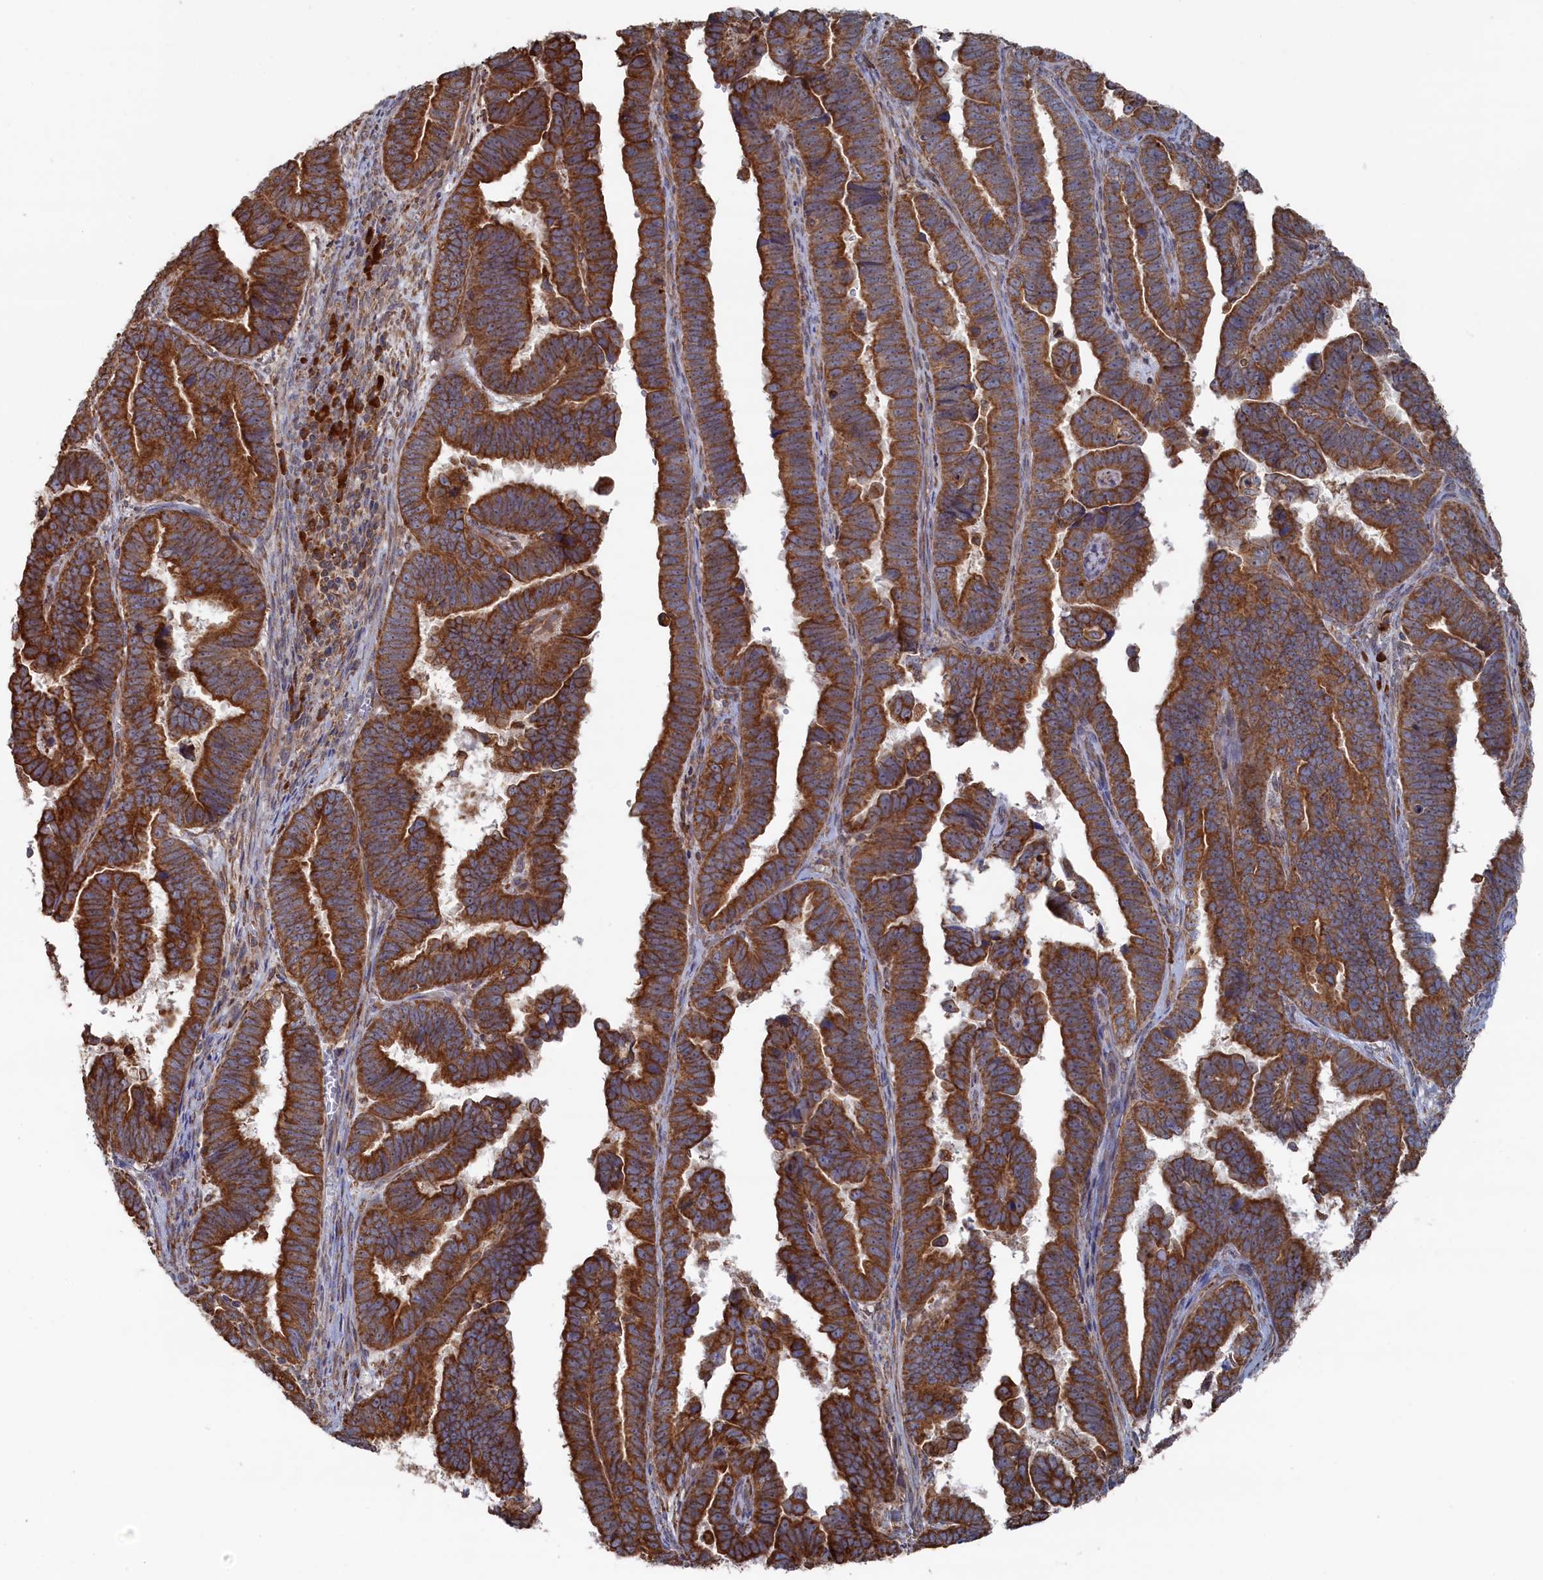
{"staining": {"intensity": "strong", "quantity": ">75%", "location": "cytoplasmic/membranous"}, "tissue": "endometrial cancer", "cell_type": "Tumor cells", "image_type": "cancer", "snomed": [{"axis": "morphology", "description": "Adenocarcinoma, NOS"}, {"axis": "topography", "description": "Endometrium"}], "caption": "This photomicrograph displays immunohistochemistry staining of human endometrial cancer, with high strong cytoplasmic/membranous staining in about >75% of tumor cells.", "gene": "BPIFB6", "patient": {"sex": "female", "age": 75}}